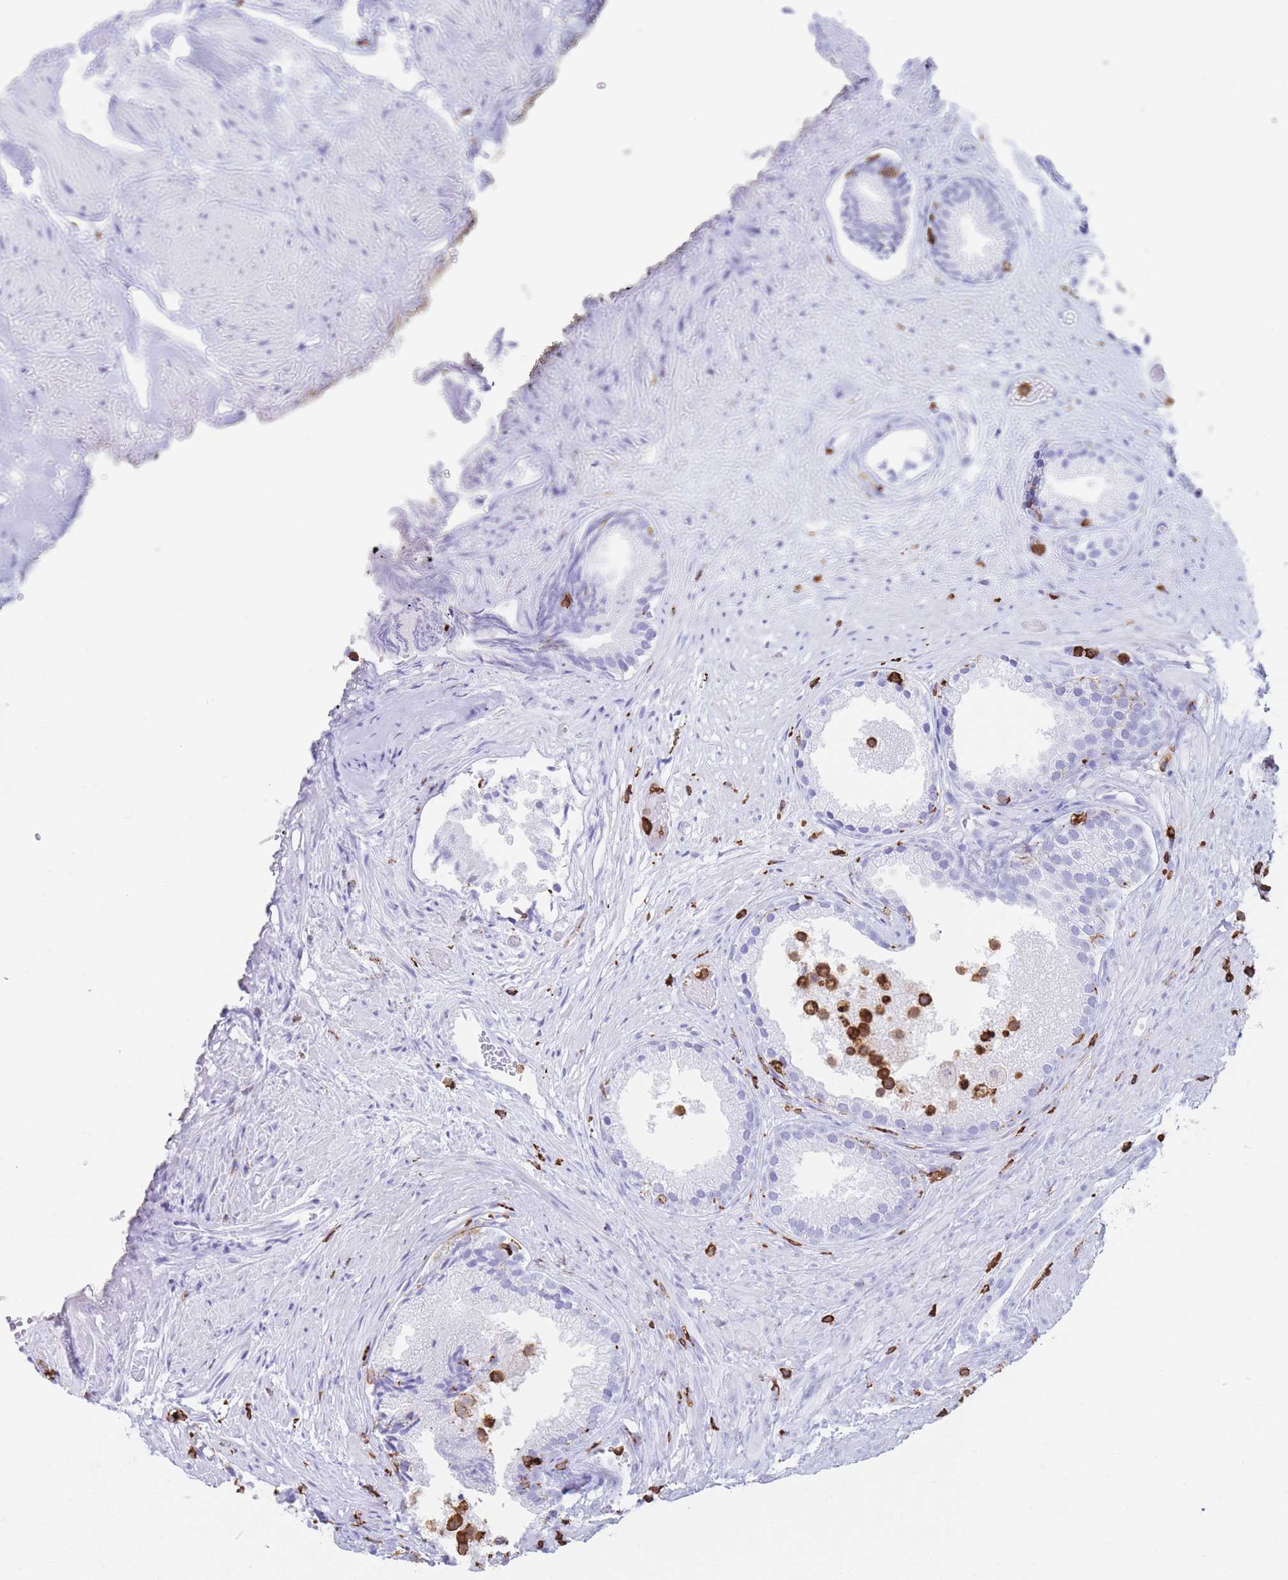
{"staining": {"intensity": "negative", "quantity": "none", "location": "none"}, "tissue": "prostate", "cell_type": "Glandular cells", "image_type": "normal", "snomed": [{"axis": "morphology", "description": "Normal tissue, NOS"}, {"axis": "topography", "description": "Prostate"}], "caption": "Immunohistochemistry photomicrograph of unremarkable human prostate stained for a protein (brown), which demonstrates no positivity in glandular cells. (Immunohistochemistry, brightfield microscopy, high magnification).", "gene": "CORO1A", "patient": {"sex": "male", "age": 76}}